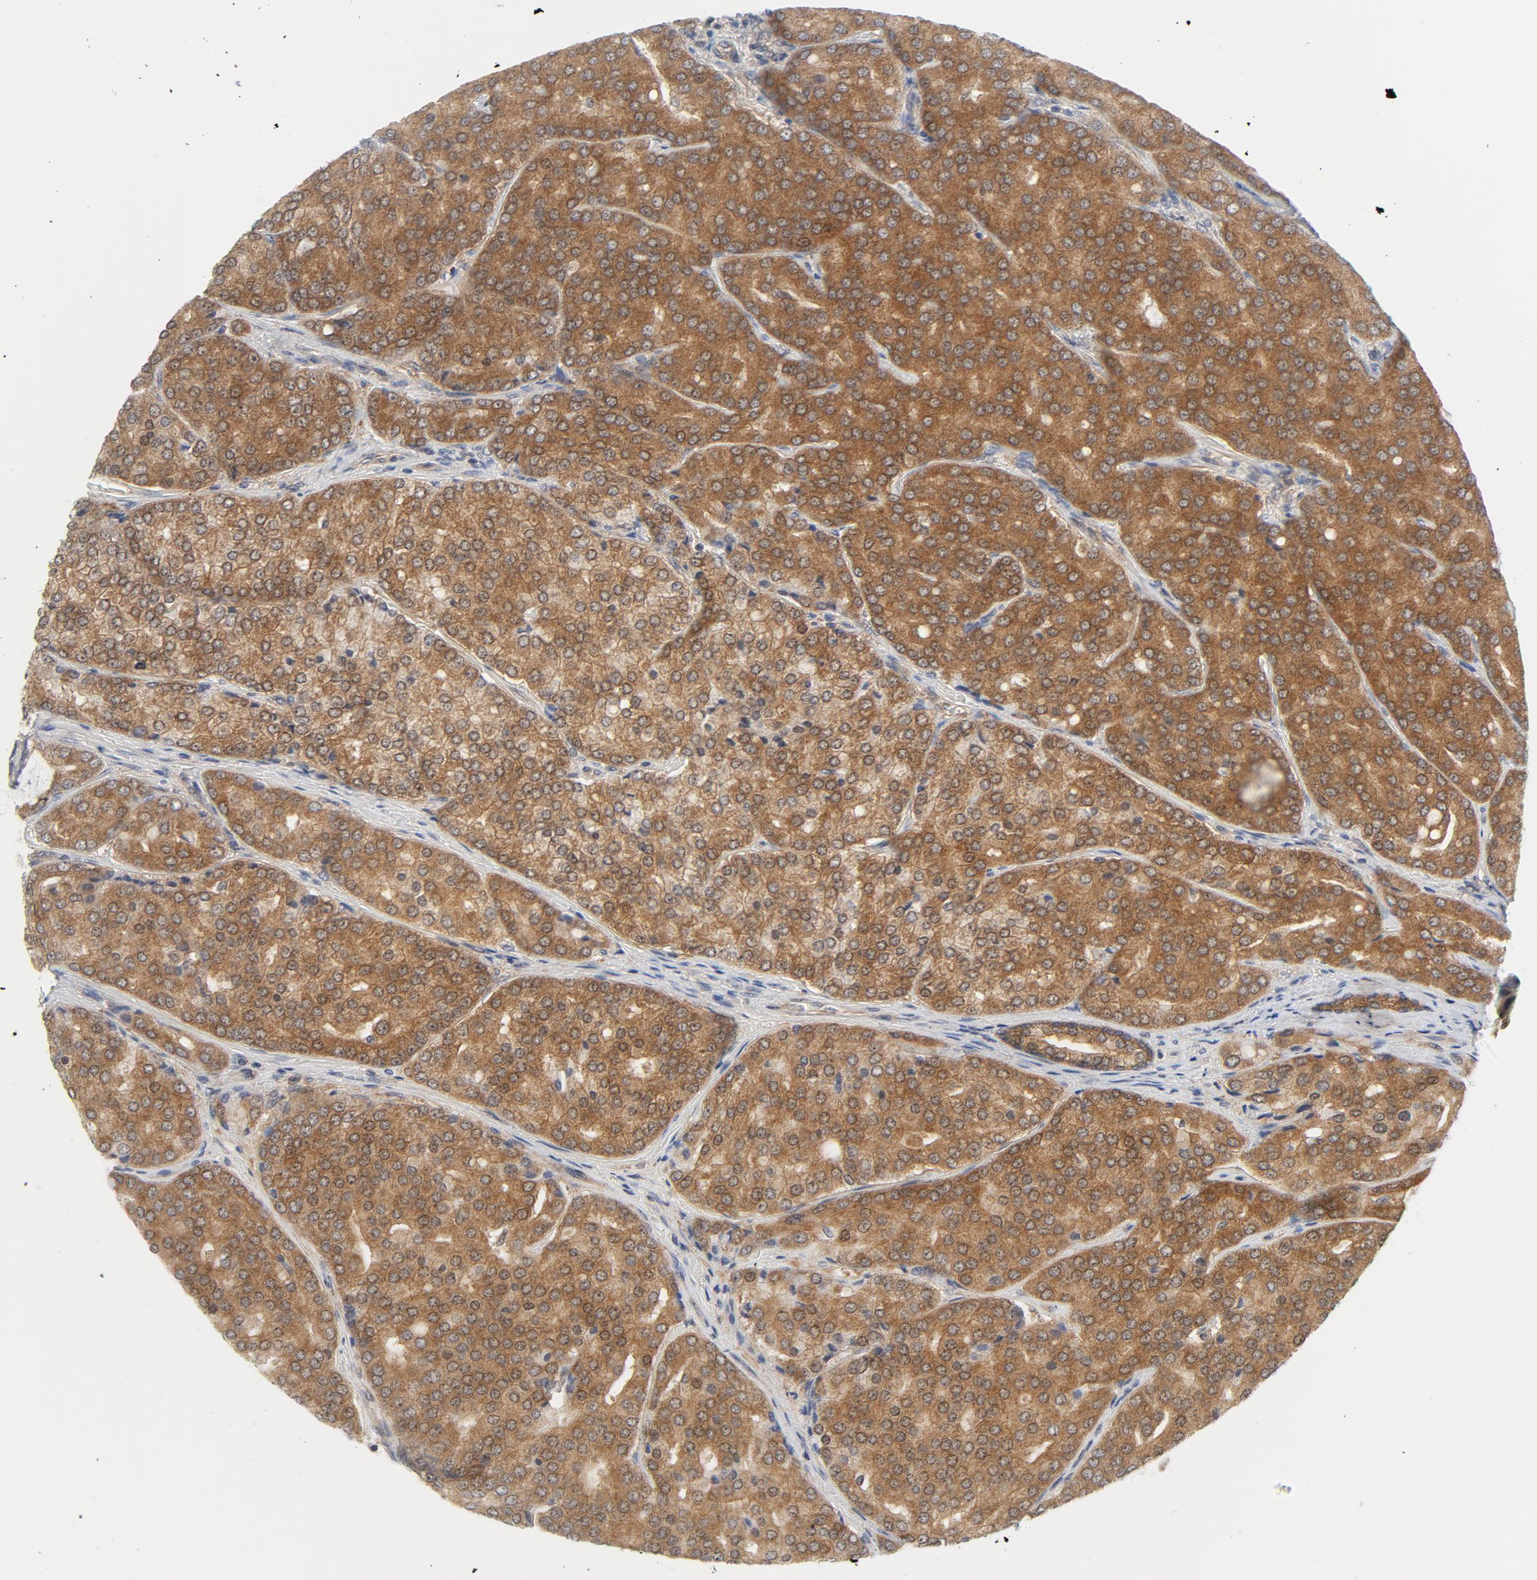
{"staining": {"intensity": "strong", "quantity": ">75%", "location": "cytoplasmic/membranous,nuclear"}, "tissue": "prostate cancer", "cell_type": "Tumor cells", "image_type": "cancer", "snomed": [{"axis": "morphology", "description": "Adenocarcinoma, High grade"}, {"axis": "topography", "description": "Prostate"}], "caption": "The histopathology image displays staining of prostate cancer, revealing strong cytoplasmic/membranous and nuclear protein staining (brown color) within tumor cells.", "gene": "BAD", "patient": {"sex": "male", "age": 64}}